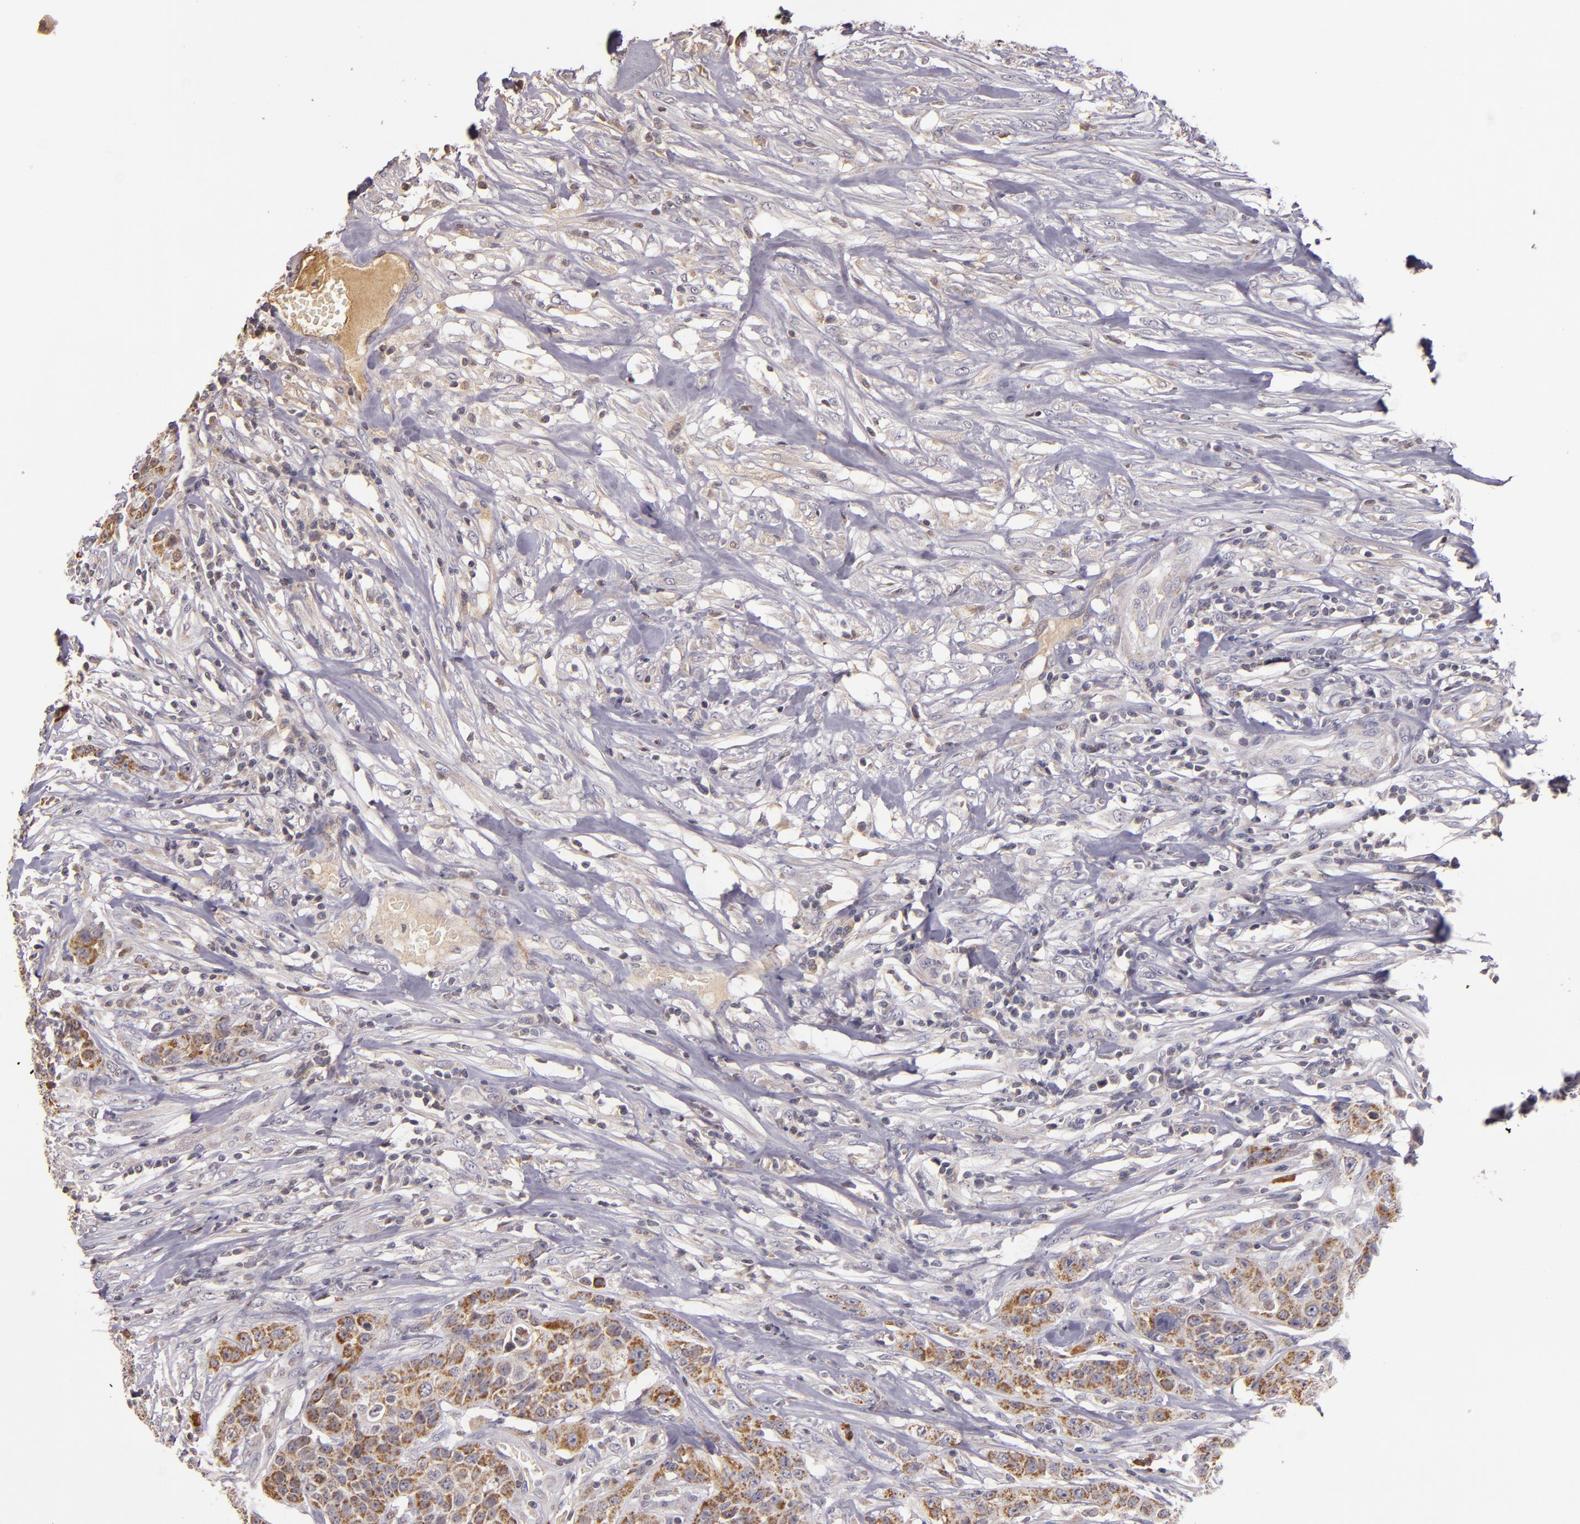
{"staining": {"intensity": "moderate", "quantity": ">75%", "location": "cytoplasmic/membranous"}, "tissue": "urothelial cancer", "cell_type": "Tumor cells", "image_type": "cancer", "snomed": [{"axis": "morphology", "description": "Urothelial carcinoma, High grade"}, {"axis": "topography", "description": "Urinary bladder"}], "caption": "This image displays urothelial cancer stained with immunohistochemistry to label a protein in brown. The cytoplasmic/membranous of tumor cells show moderate positivity for the protein. Nuclei are counter-stained blue.", "gene": "ABL1", "patient": {"sex": "male", "age": 74}}